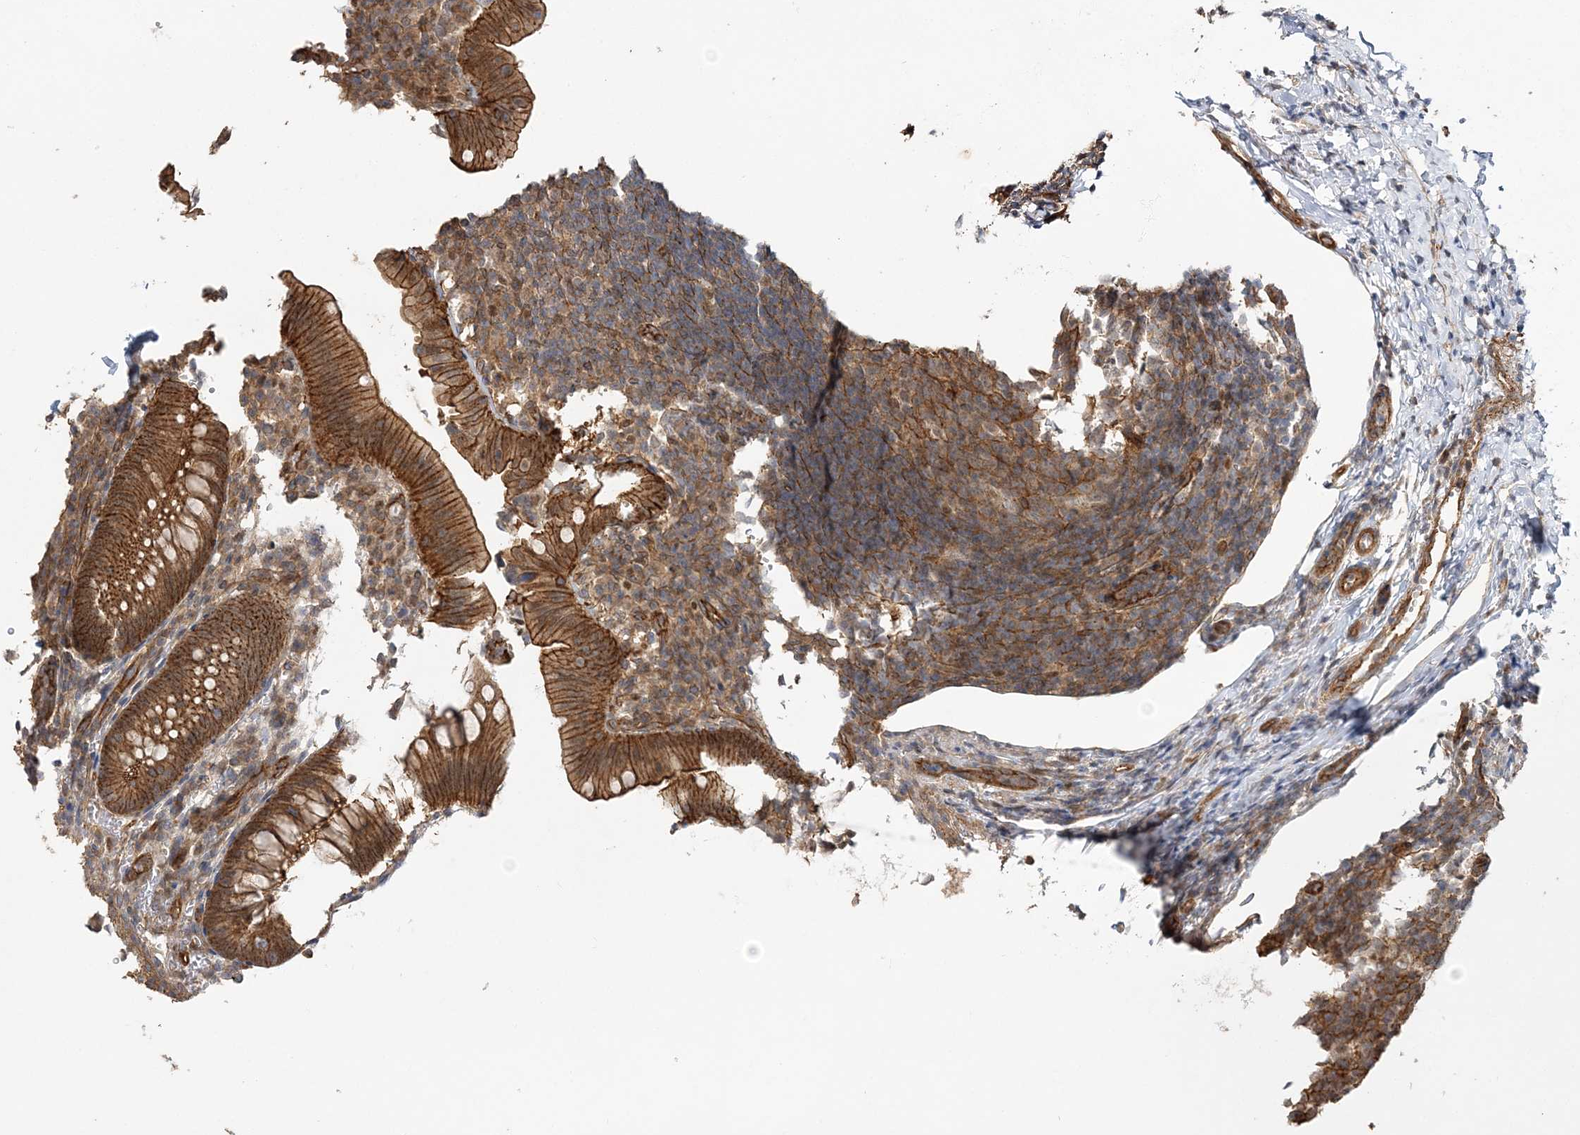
{"staining": {"intensity": "moderate", "quantity": ">75%", "location": "cytoplasmic/membranous"}, "tissue": "appendix", "cell_type": "Glandular cells", "image_type": "normal", "snomed": [{"axis": "morphology", "description": "Normal tissue, NOS"}, {"axis": "topography", "description": "Appendix"}], "caption": "A medium amount of moderate cytoplasmic/membranous staining is identified in approximately >75% of glandular cells in benign appendix.", "gene": "MAT2B", "patient": {"sex": "male", "age": 1}}